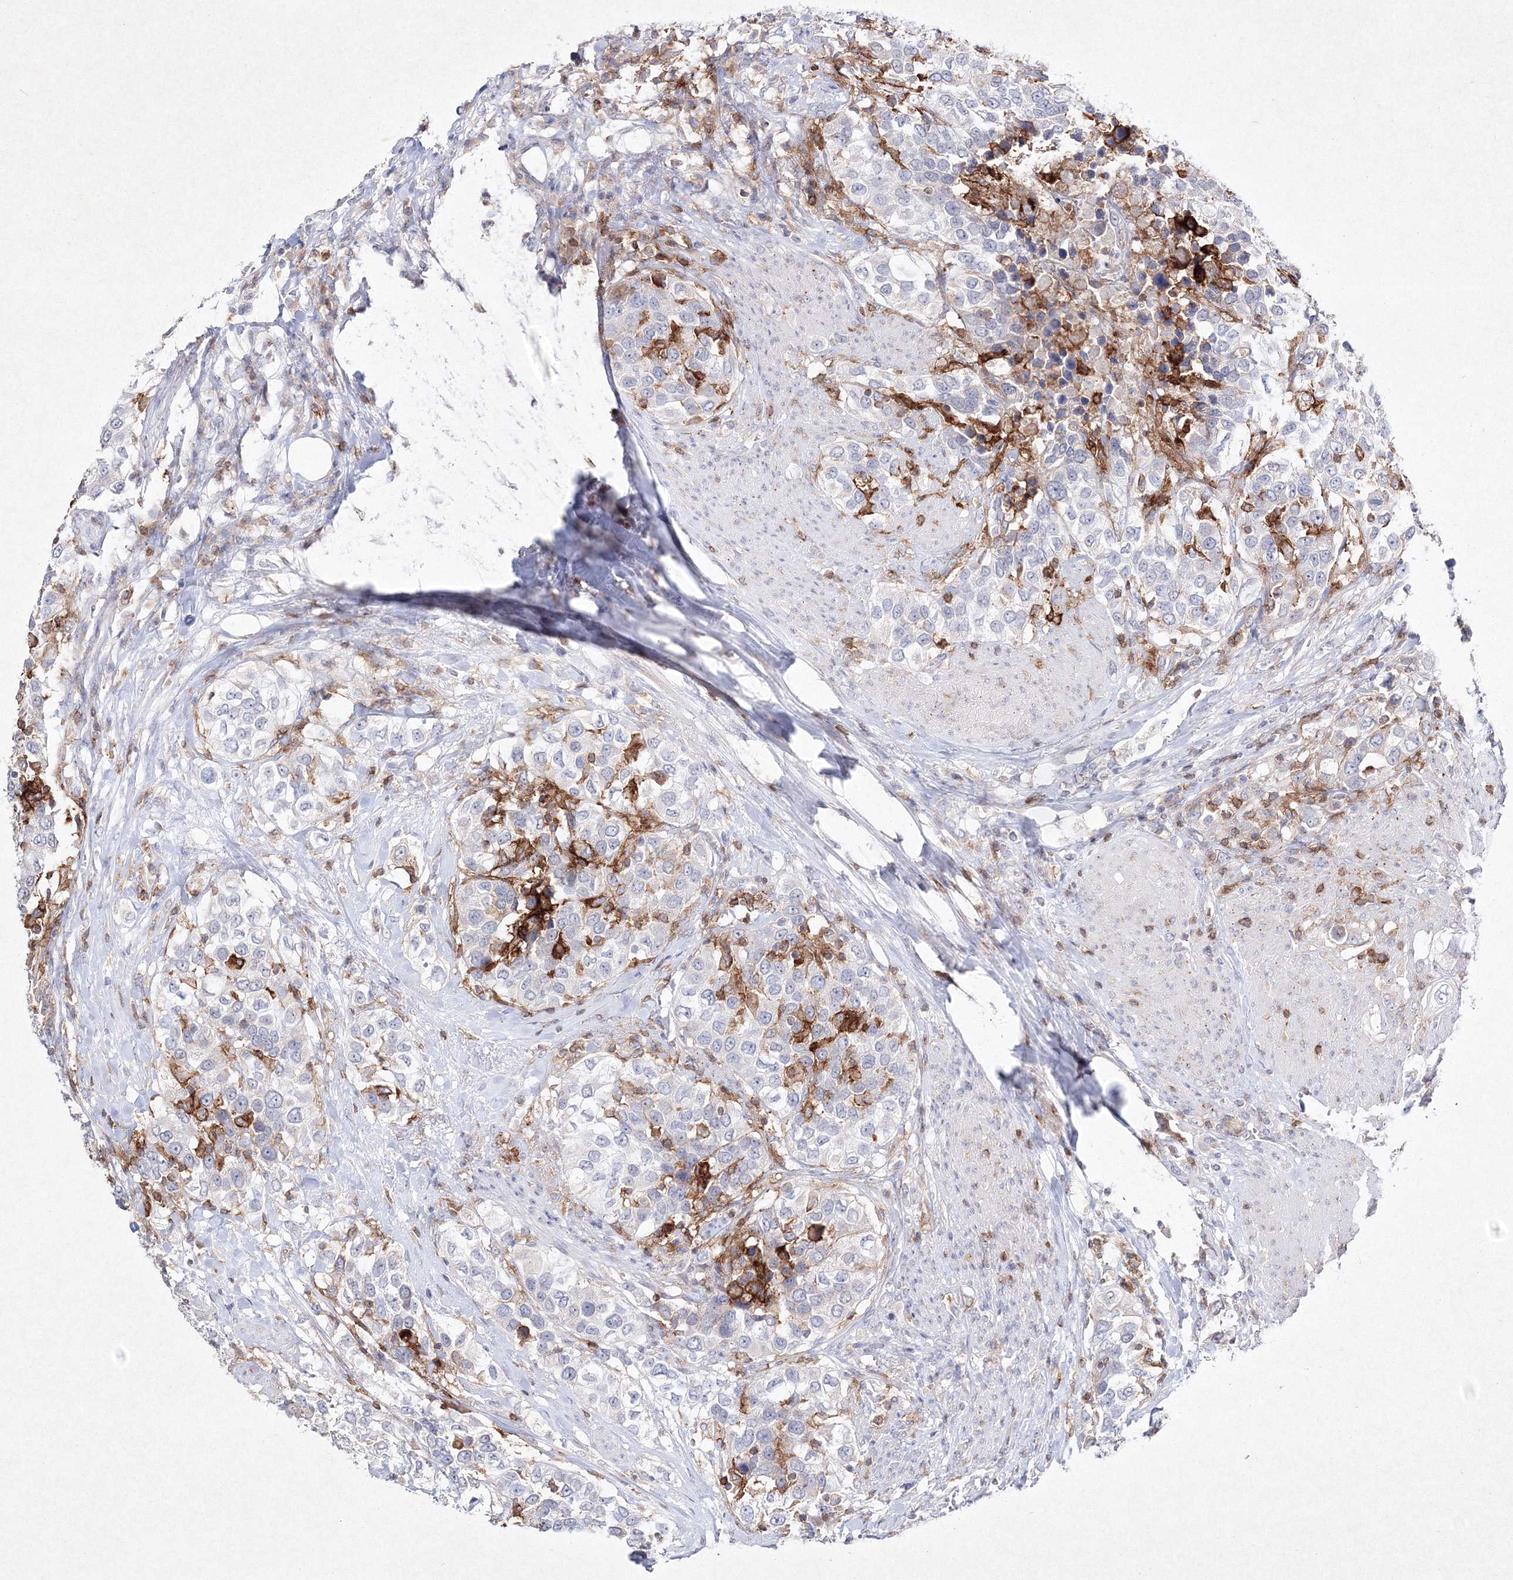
{"staining": {"intensity": "negative", "quantity": "none", "location": "none"}, "tissue": "urothelial cancer", "cell_type": "Tumor cells", "image_type": "cancer", "snomed": [{"axis": "morphology", "description": "Urothelial carcinoma, High grade"}, {"axis": "topography", "description": "Urinary bladder"}], "caption": "An IHC photomicrograph of urothelial cancer is shown. There is no staining in tumor cells of urothelial cancer. Brightfield microscopy of IHC stained with DAB (3,3'-diaminobenzidine) (brown) and hematoxylin (blue), captured at high magnification.", "gene": "HCST", "patient": {"sex": "female", "age": 80}}